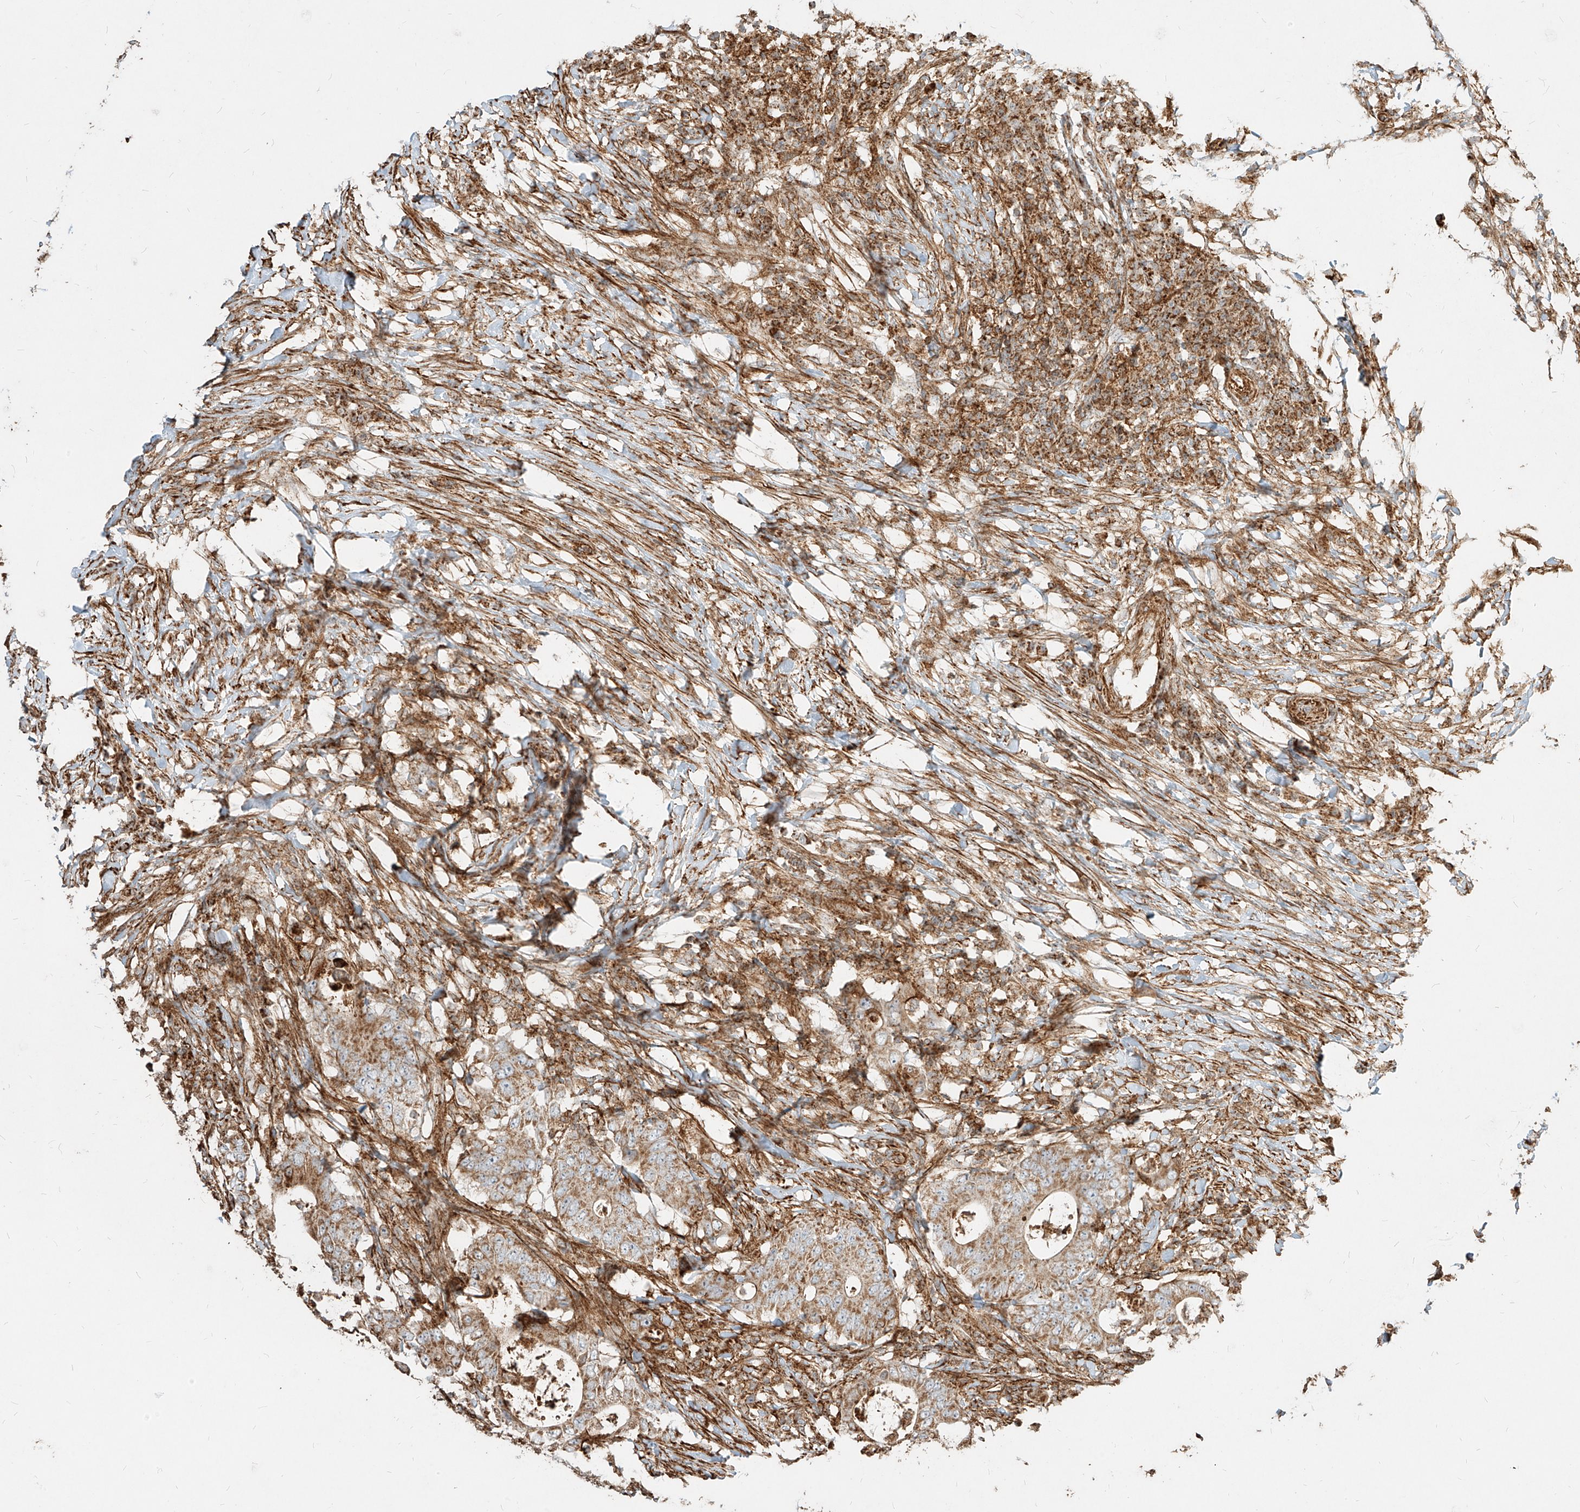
{"staining": {"intensity": "moderate", "quantity": ">75%", "location": "cytoplasmic/membranous"}, "tissue": "colorectal cancer", "cell_type": "Tumor cells", "image_type": "cancer", "snomed": [{"axis": "morphology", "description": "Adenocarcinoma, NOS"}, {"axis": "topography", "description": "Colon"}], "caption": "An immunohistochemistry photomicrograph of neoplastic tissue is shown. Protein staining in brown labels moderate cytoplasmic/membranous positivity in colorectal cancer within tumor cells.", "gene": "MTX2", "patient": {"sex": "male", "age": 83}}